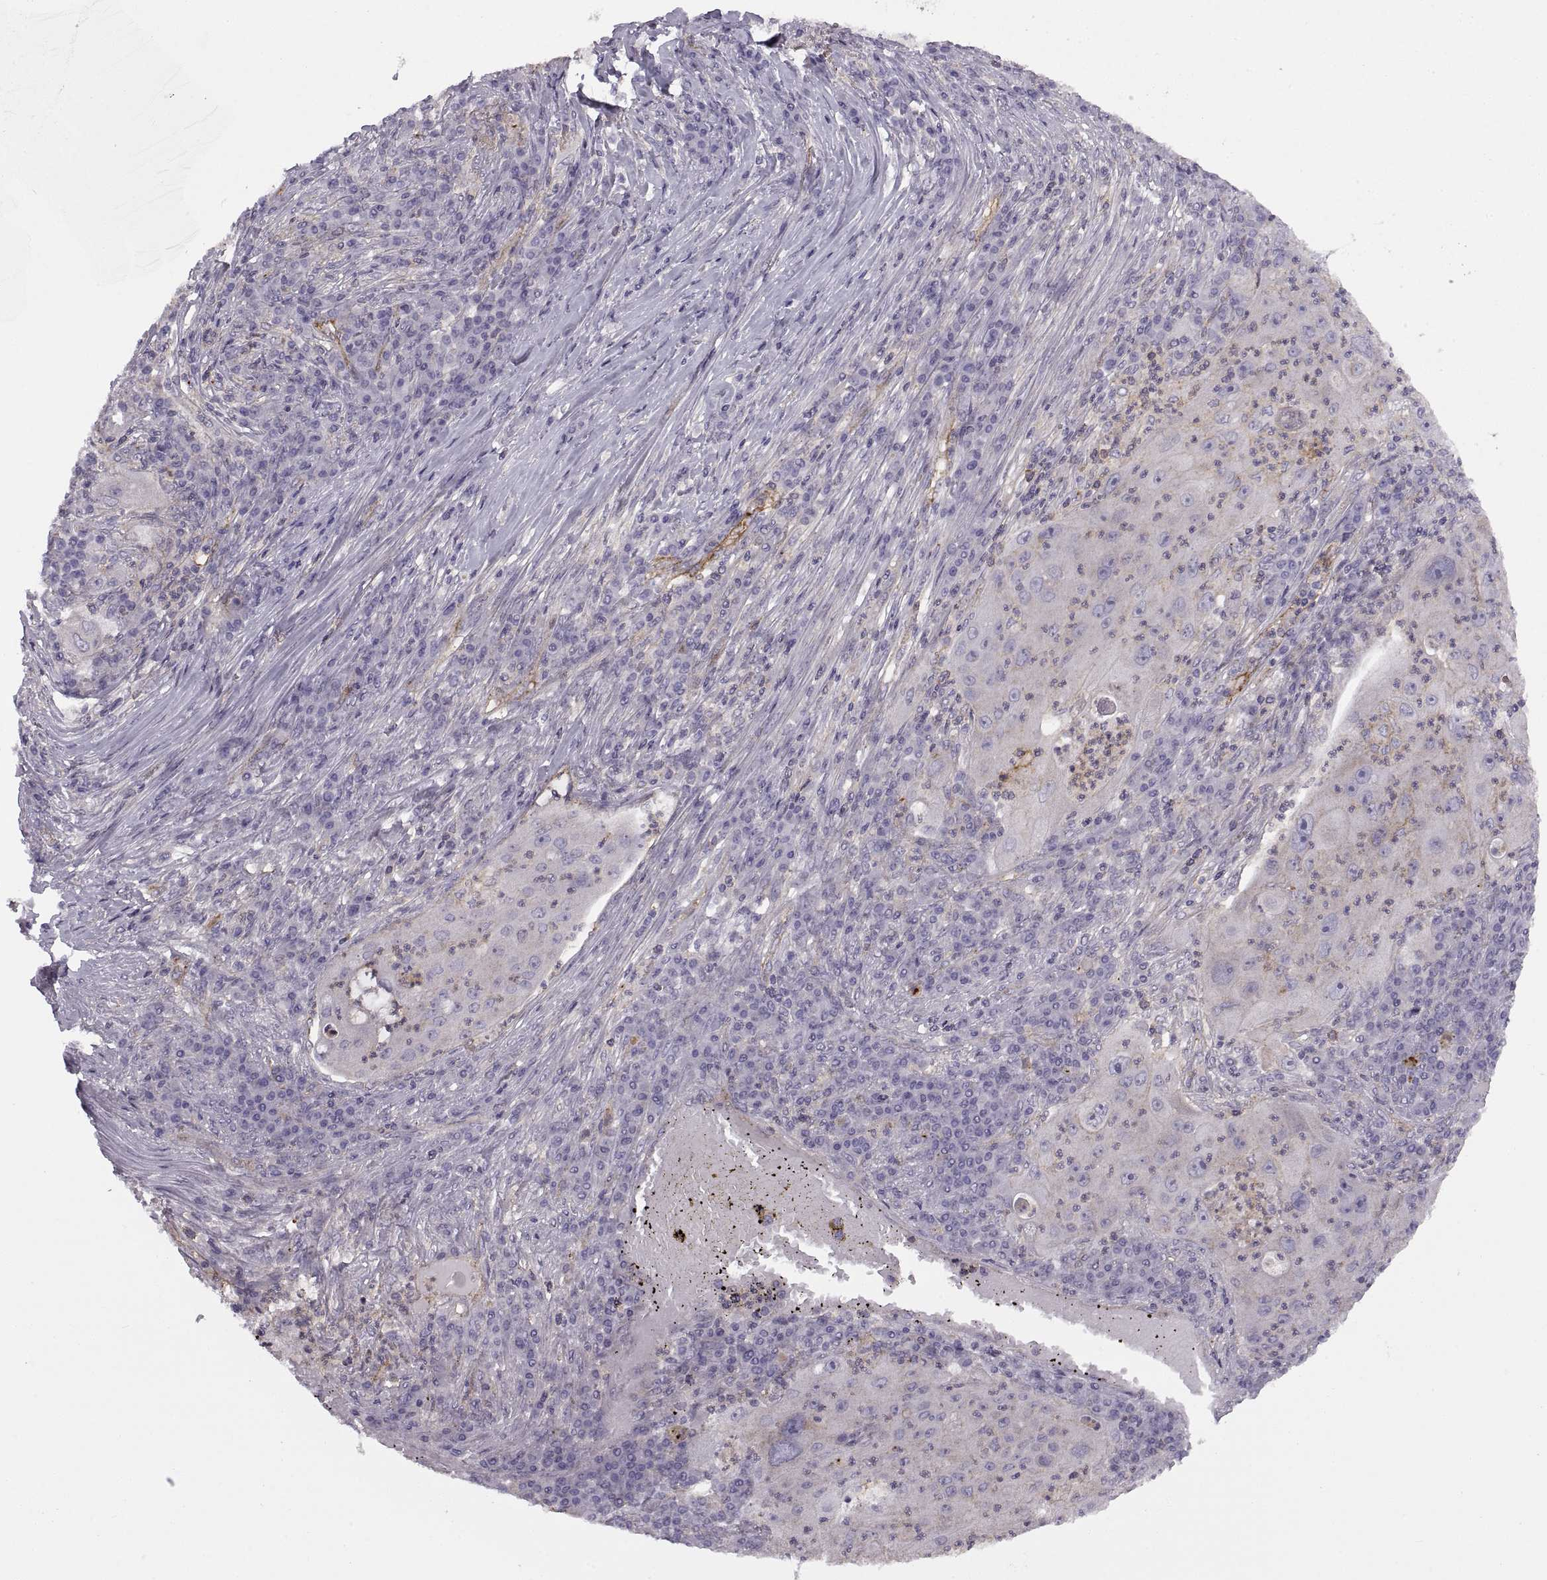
{"staining": {"intensity": "negative", "quantity": "none", "location": "none"}, "tissue": "lung cancer", "cell_type": "Tumor cells", "image_type": "cancer", "snomed": [{"axis": "morphology", "description": "Squamous cell carcinoma, NOS"}, {"axis": "topography", "description": "Lung"}], "caption": "DAB immunohistochemical staining of squamous cell carcinoma (lung) shows no significant positivity in tumor cells.", "gene": "RALB", "patient": {"sex": "female", "age": 59}}